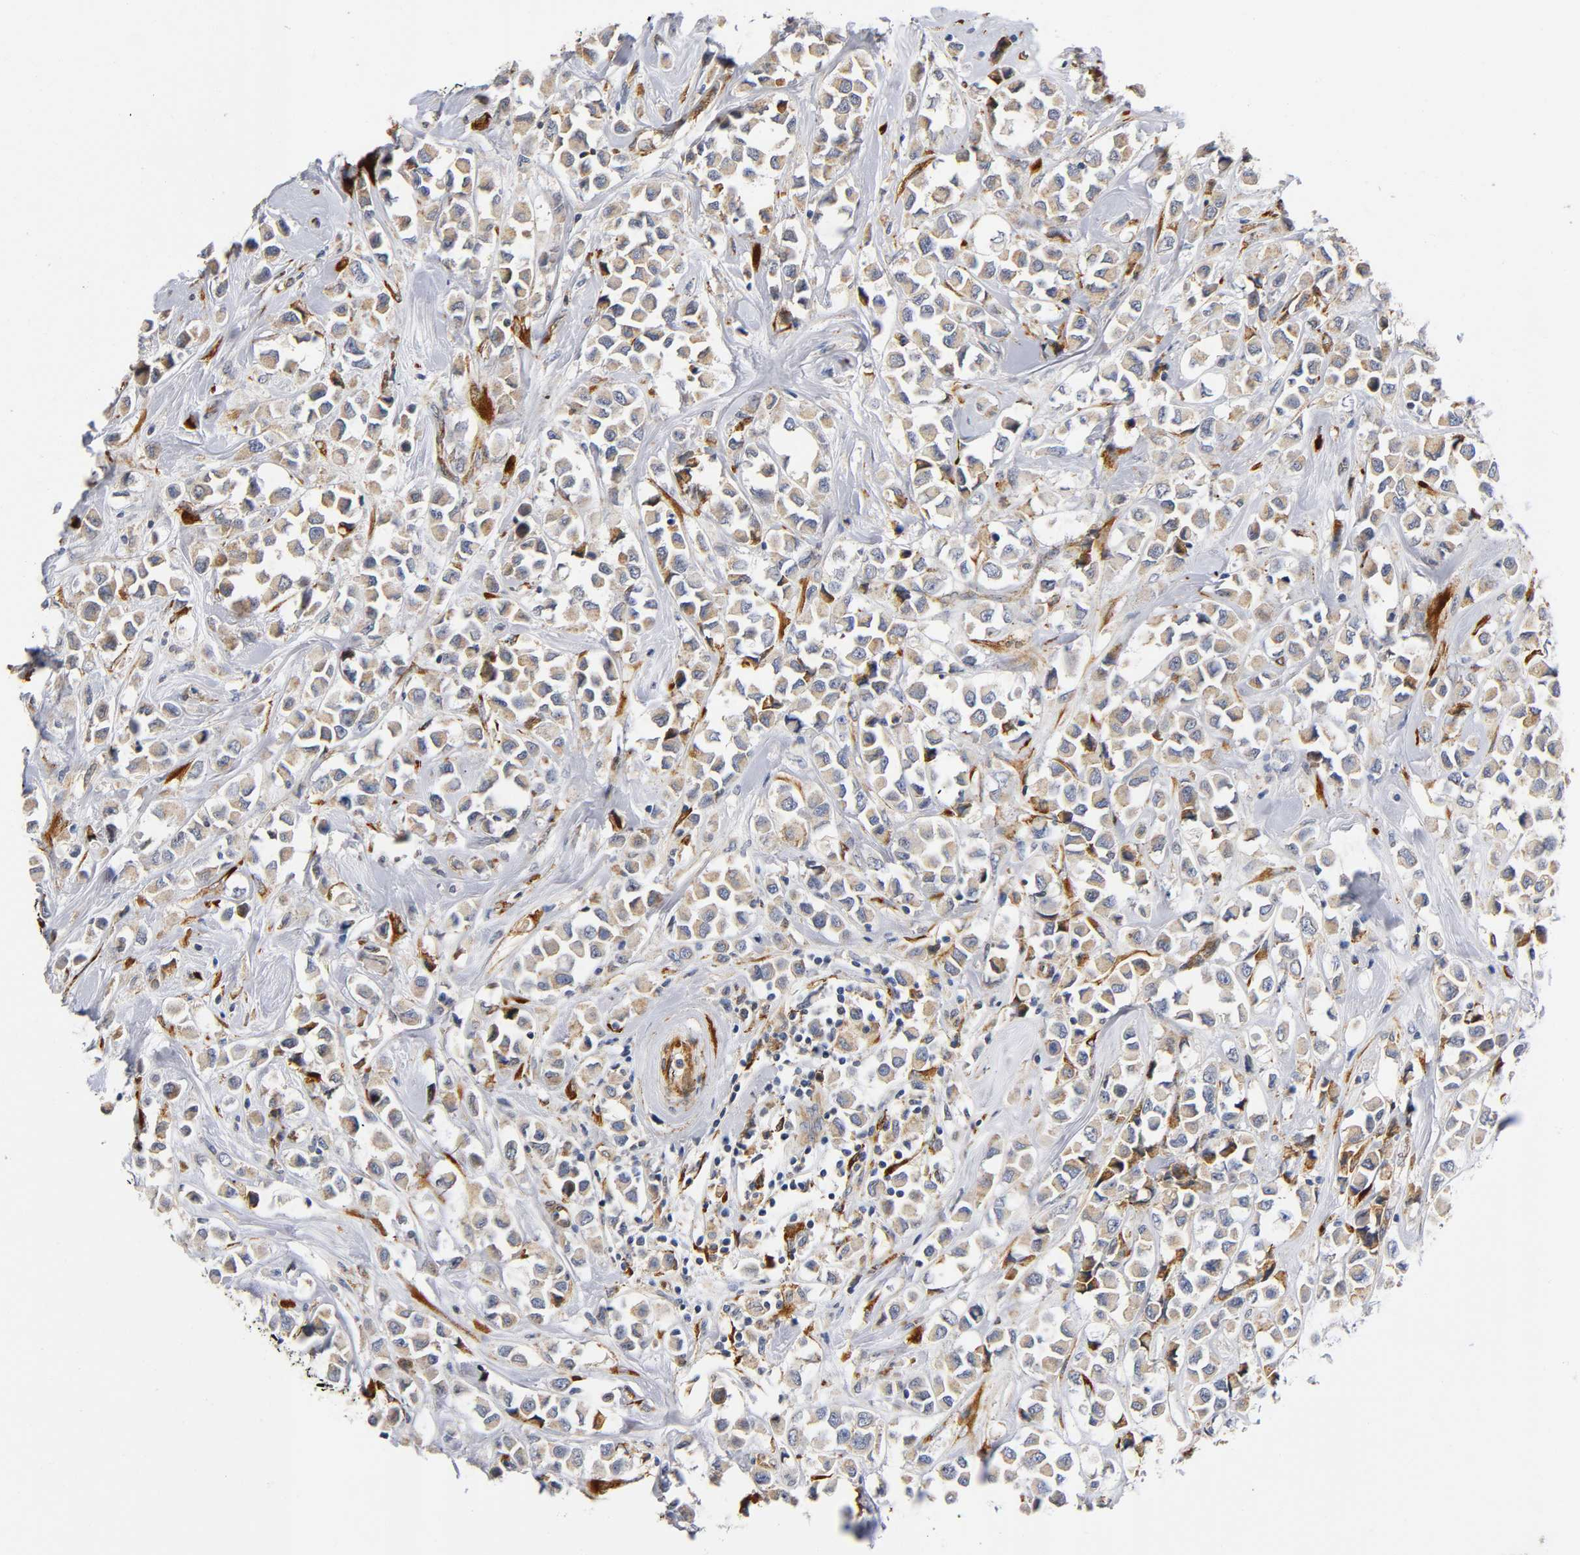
{"staining": {"intensity": "moderate", "quantity": ">75%", "location": "cytoplasmic/membranous"}, "tissue": "breast cancer", "cell_type": "Tumor cells", "image_type": "cancer", "snomed": [{"axis": "morphology", "description": "Duct carcinoma"}, {"axis": "topography", "description": "Breast"}], "caption": "A brown stain shows moderate cytoplasmic/membranous staining of a protein in human breast cancer tumor cells.", "gene": "SOS2", "patient": {"sex": "female", "age": 61}}